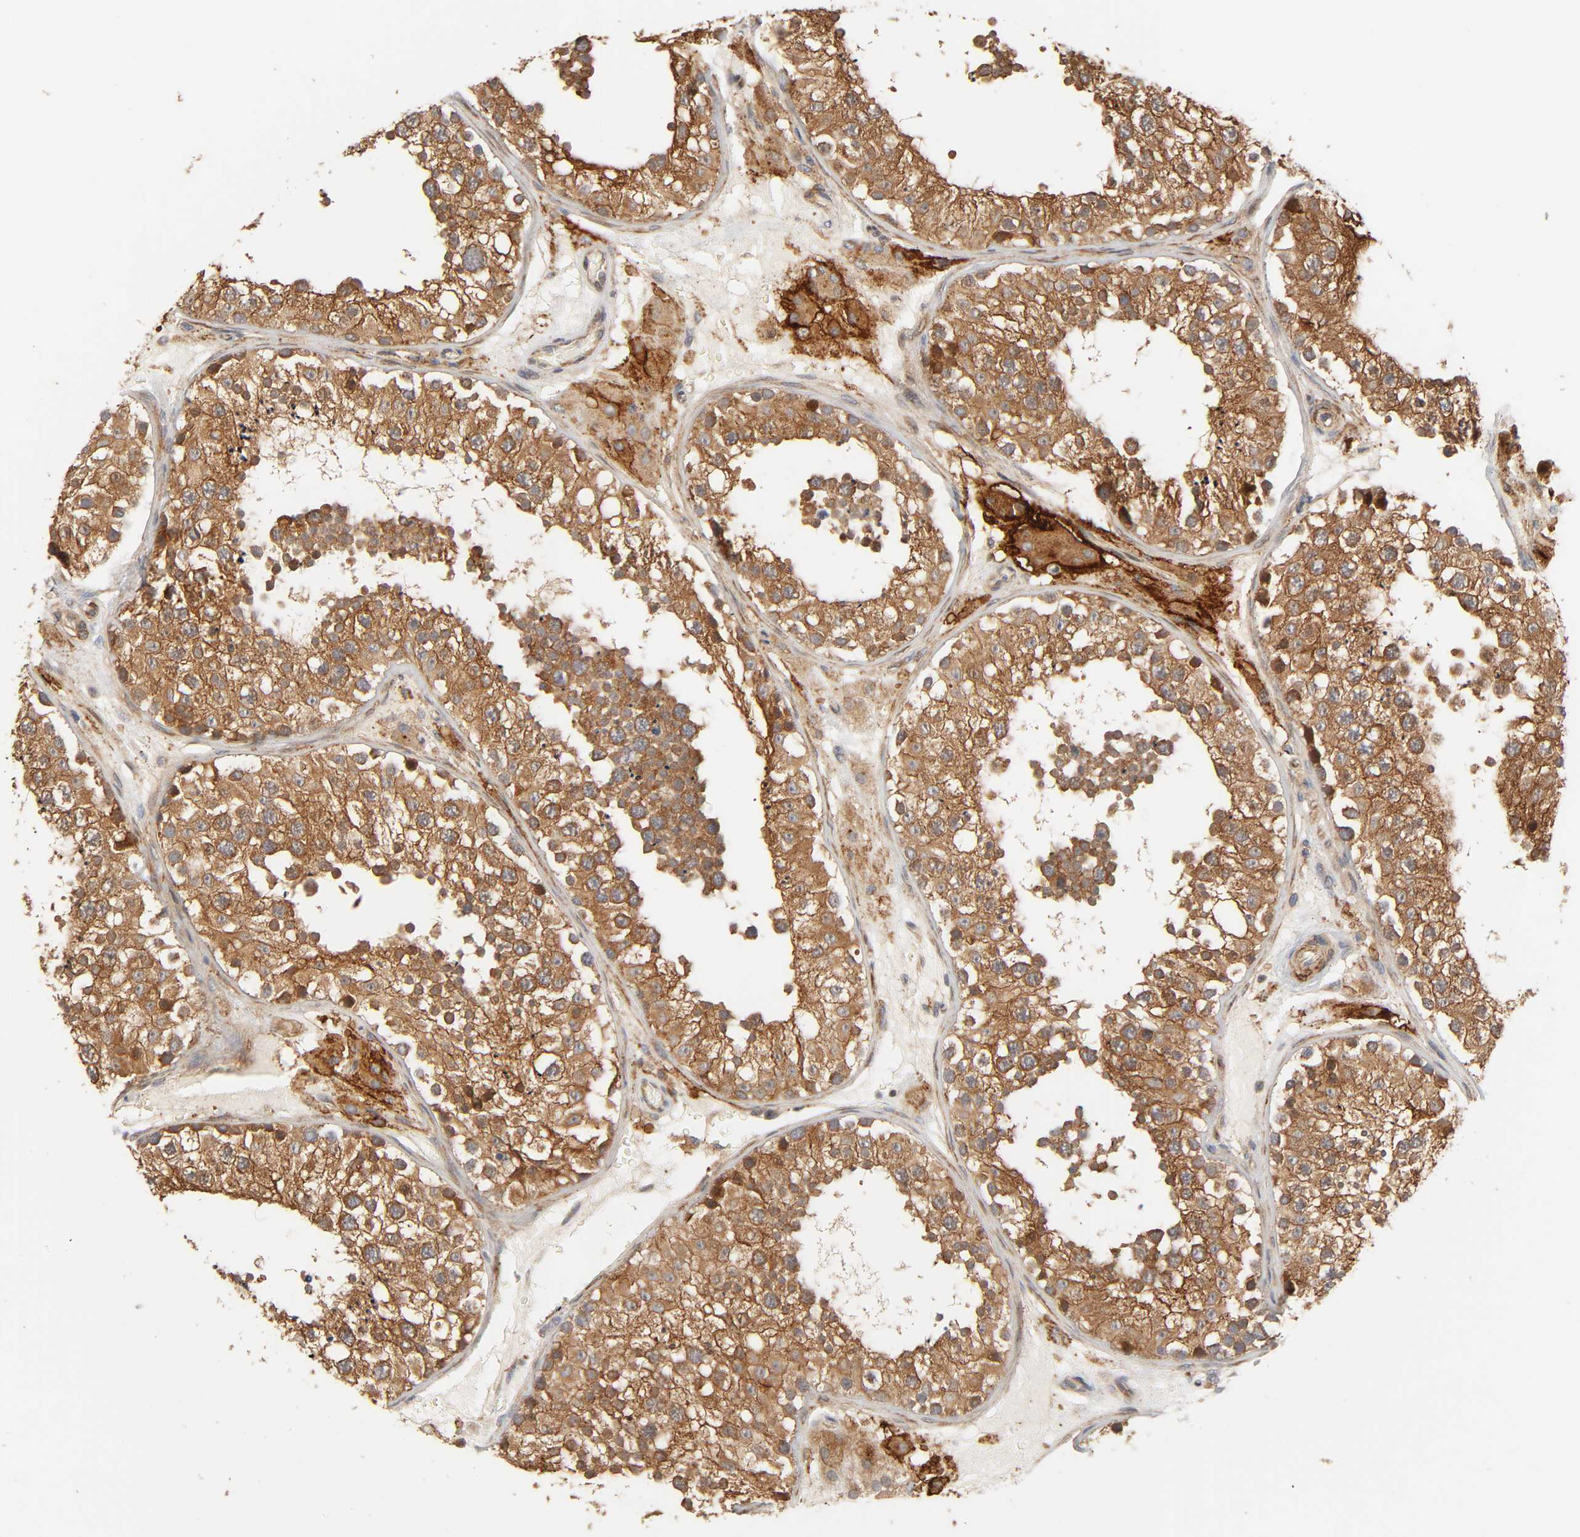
{"staining": {"intensity": "moderate", "quantity": ">75%", "location": "cytoplasmic/membranous"}, "tissue": "testis", "cell_type": "Cells in seminiferous ducts", "image_type": "normal", "snomed": [{"axis": "morphology", "description": "Normal tissue, NOS"}, {"axis": "topography", "description": "Testis"}], "caption": "Protein analysis of benign testis displays moderate cytoplasmic/membranous expression in about >75% of cells in seminiferous ducts.", "gene": "NEMF", "patient": {"sex": "male", "age": 26}}